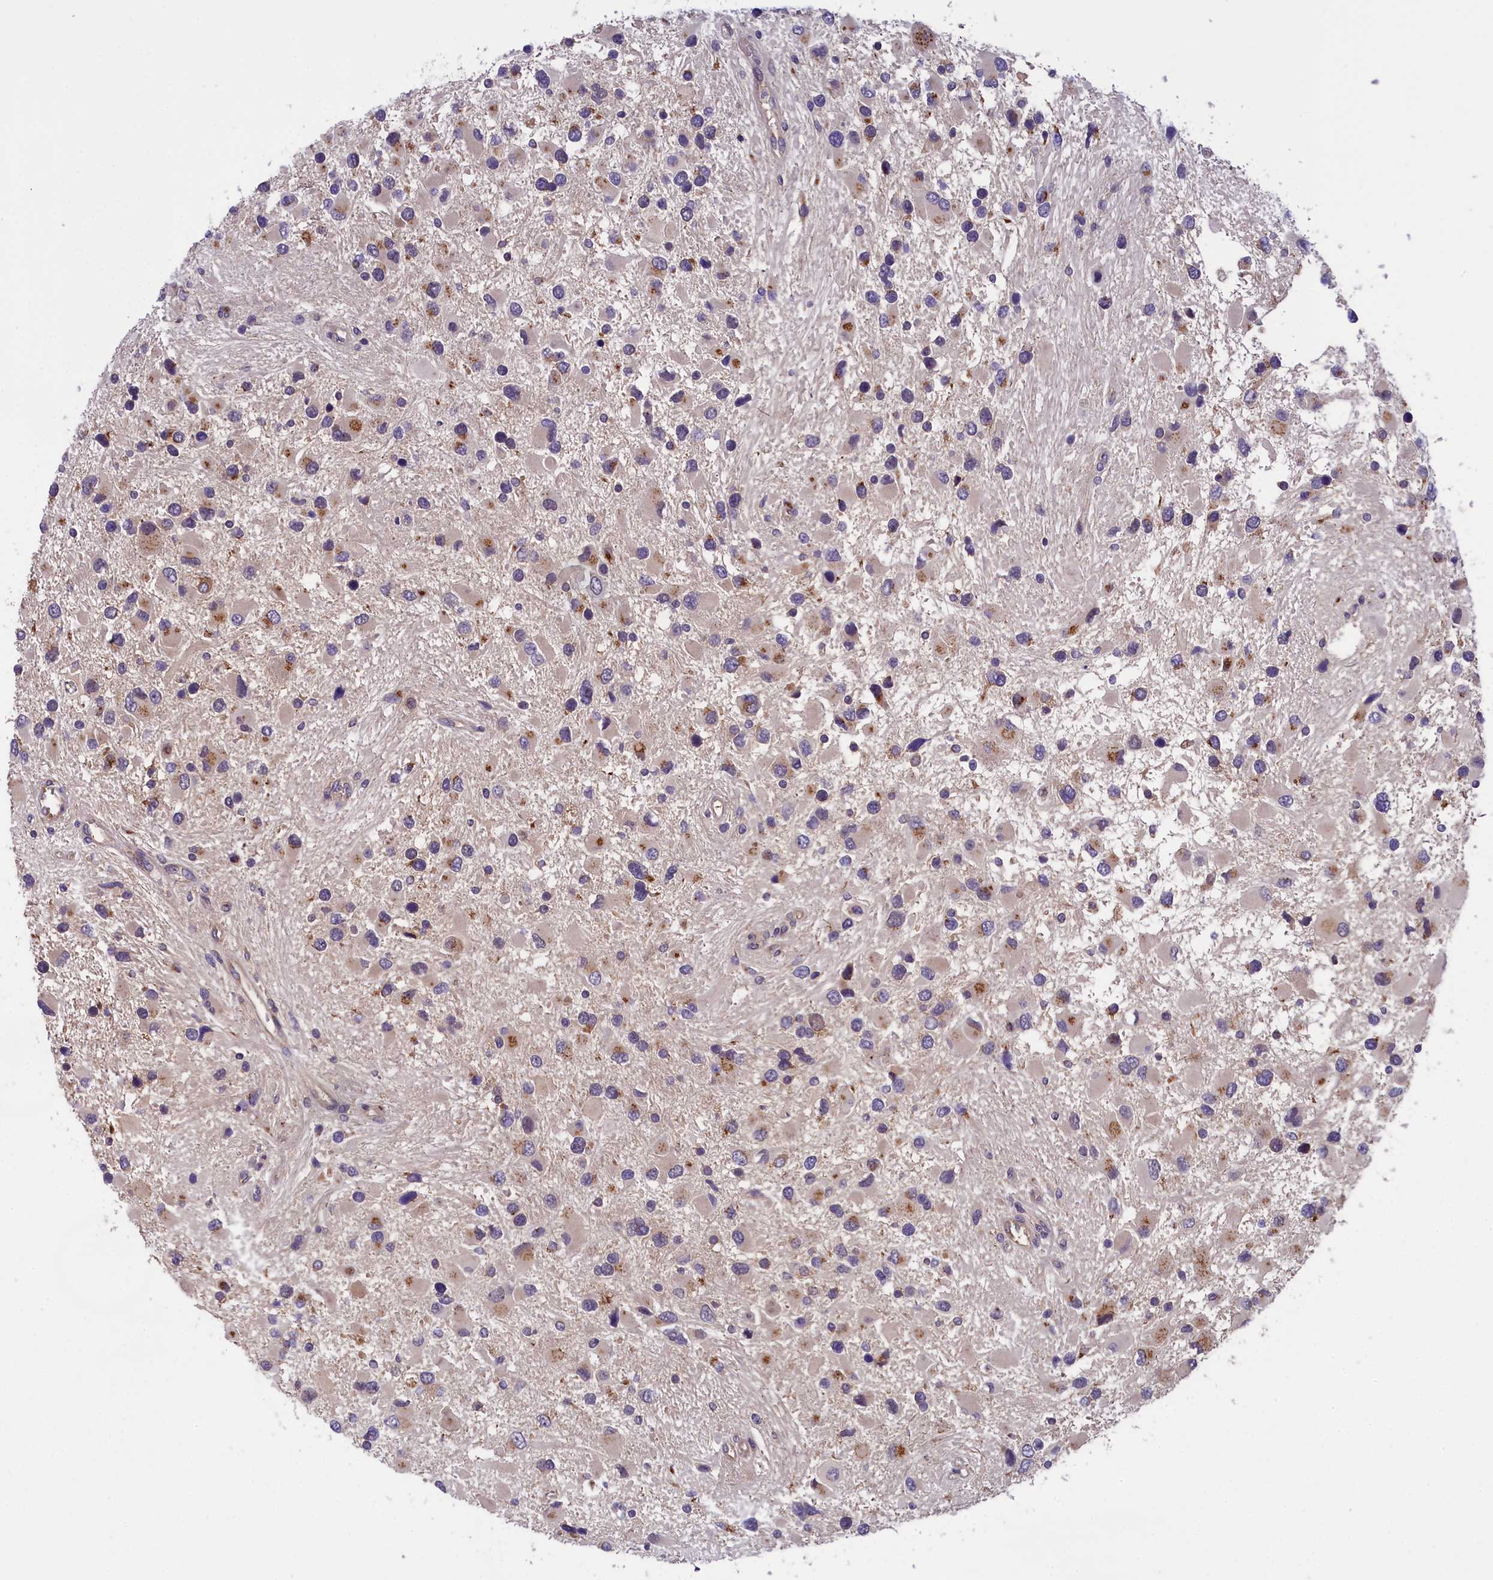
{"staining": {"intensity": "moderate", "quantity": "<25%", "location": "cytoplasmic/membranous"}, "tissue": "glioma", "cell_type": "Tumor cells", "image_type": "cancer", "snomed": [{"axis": "morphology", "description": "Glioma, malignant, High grade"}, {"axis": "topography", "description": "Brain"}], "caption": "An image of human glioma stained for a protein demonstrates moderate cytoplasmic/membranous brown staining in tumor cells.", "gene": "ABCC8", "patient": {"sex": "male", "age": 53}}